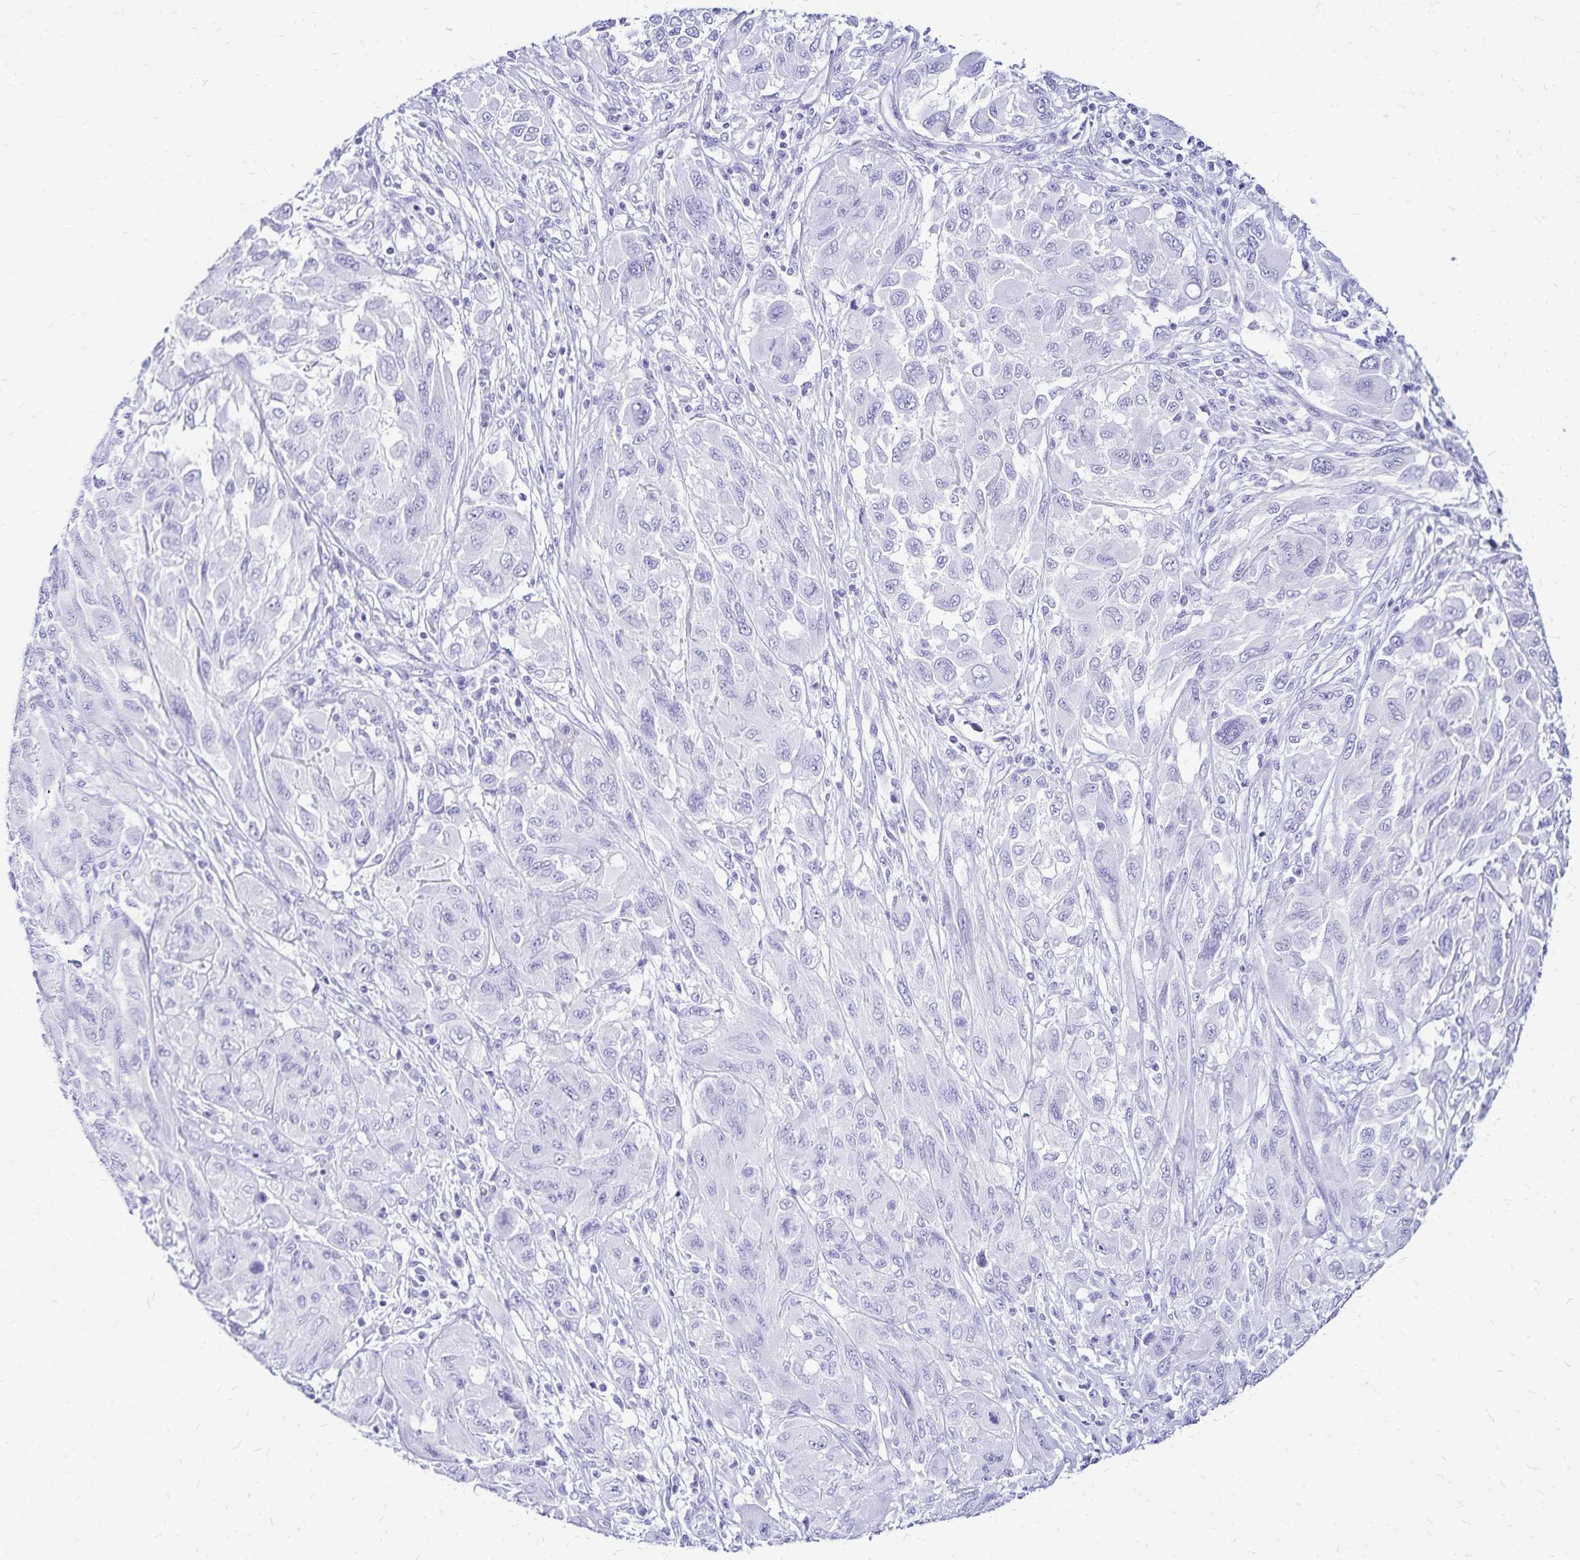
{"staining": {"intensity": "negative", "quantity": "none", "location": "none"}, "tissue": "melanoma", "cell_type": "Tumor cells", "image_type": "cancer", "snomed": [{"axis": "morphology", "description": "Malignant melanoma, NOS"}, {"axis": "topography", "description": "Skin"}], "caption": "Immunohistochemical staining of melanoma displays no significant positivity in tumor cells. (Immunohistochemistry (ihc), brightfield microscopy, high magnification).", "gene": "LIN28B", "patient": {"sex": "female", "age": 91}}